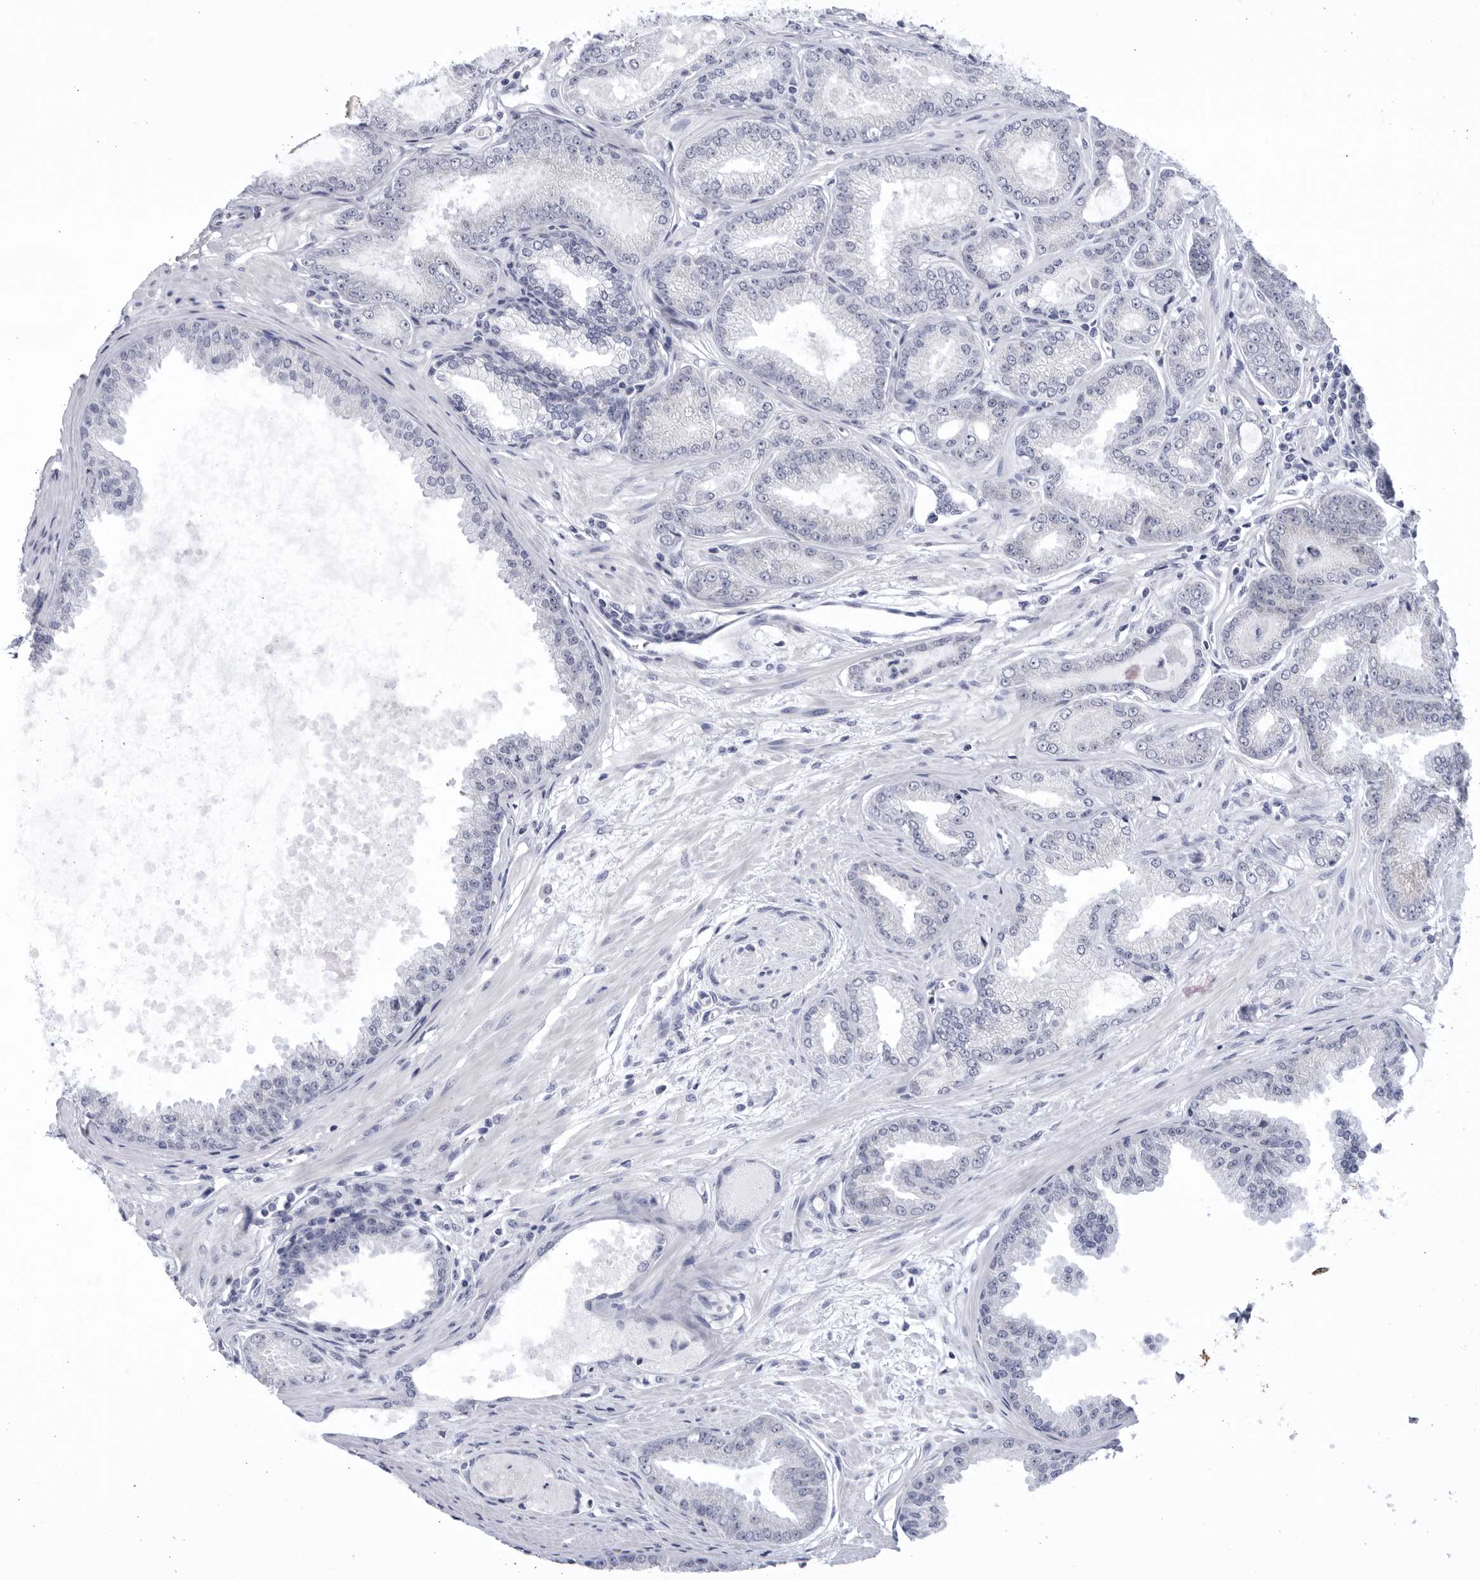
{"staining": {"intensity": "negative", "quantity": "none", "location": "none"}, "tissue": "prostate cancer", "cell_type": "Tumor cells", "image_type": "cancer", "snomed": [{"axis": "morphology", "description": "Adenocarcinoma, Low grade"}, {"axis": "topography", "description": "Prostate"}], "caption": "The histopathology image displays no significant staining in tumor cells of prostate cancer.", "gene": "CCDC181", "patient": {"sex": "male", "age": 63}}